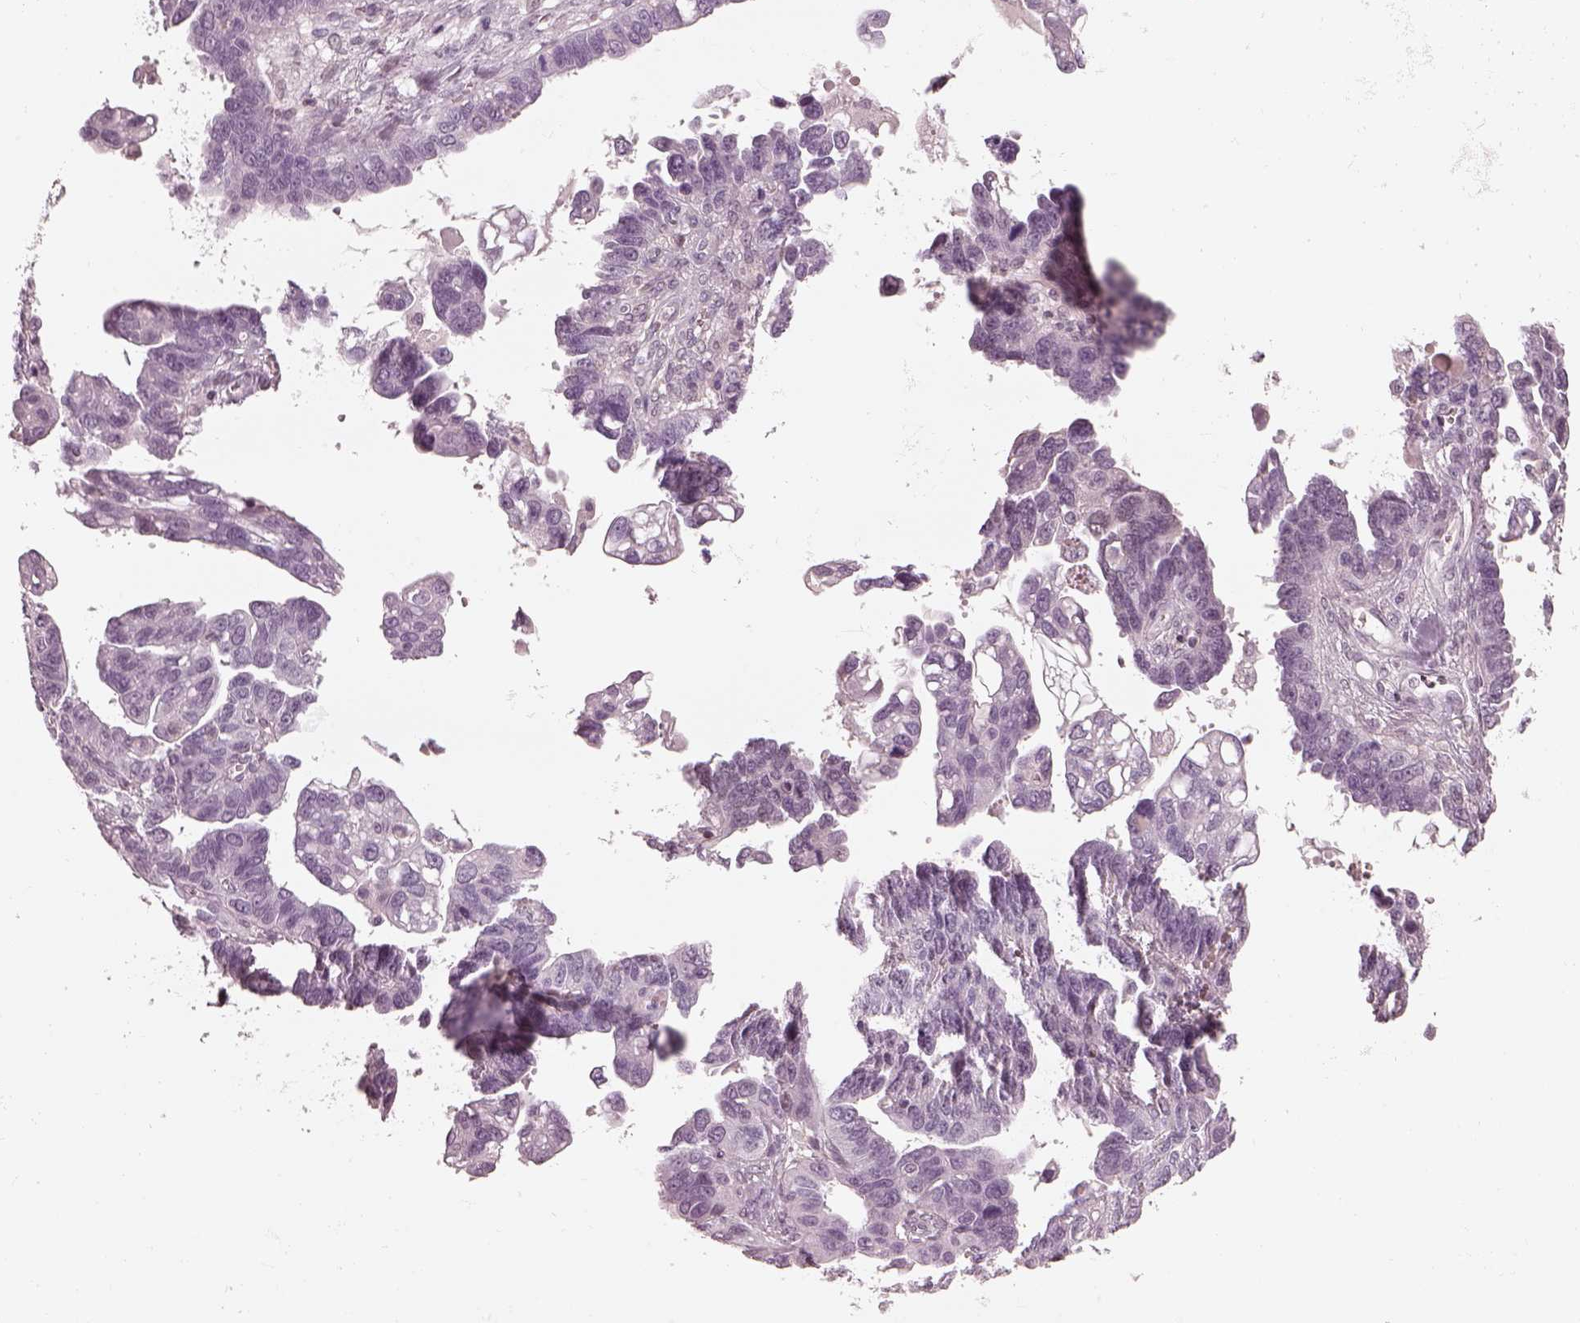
{"staining": {"intensity": "negative", "quantity": "none", "location": "none"}, "tissue": "ovarian cancer", "cell_type": "Tumor cells", "image_type": "cancer", "snomed": [{"axis": "morphology", "description": "Cystadenocarcinoma, serous, NOS"}, {"axis": "topography", "description": "Ovary"}], "caption": "DAB (3,3'-diaminobenzidine) immunohistochemical staining of serous cystadenocarcinoma (ovarian) exhibits no significant expression in tumor cells. The staining was performed using DAB to visualize the protein expression in brown, while the nuclei were stained in blue with hematoxylin (Magnification: 20x).", "gene": "EGR4", "patient": {"sex": "female", "age": 69}}